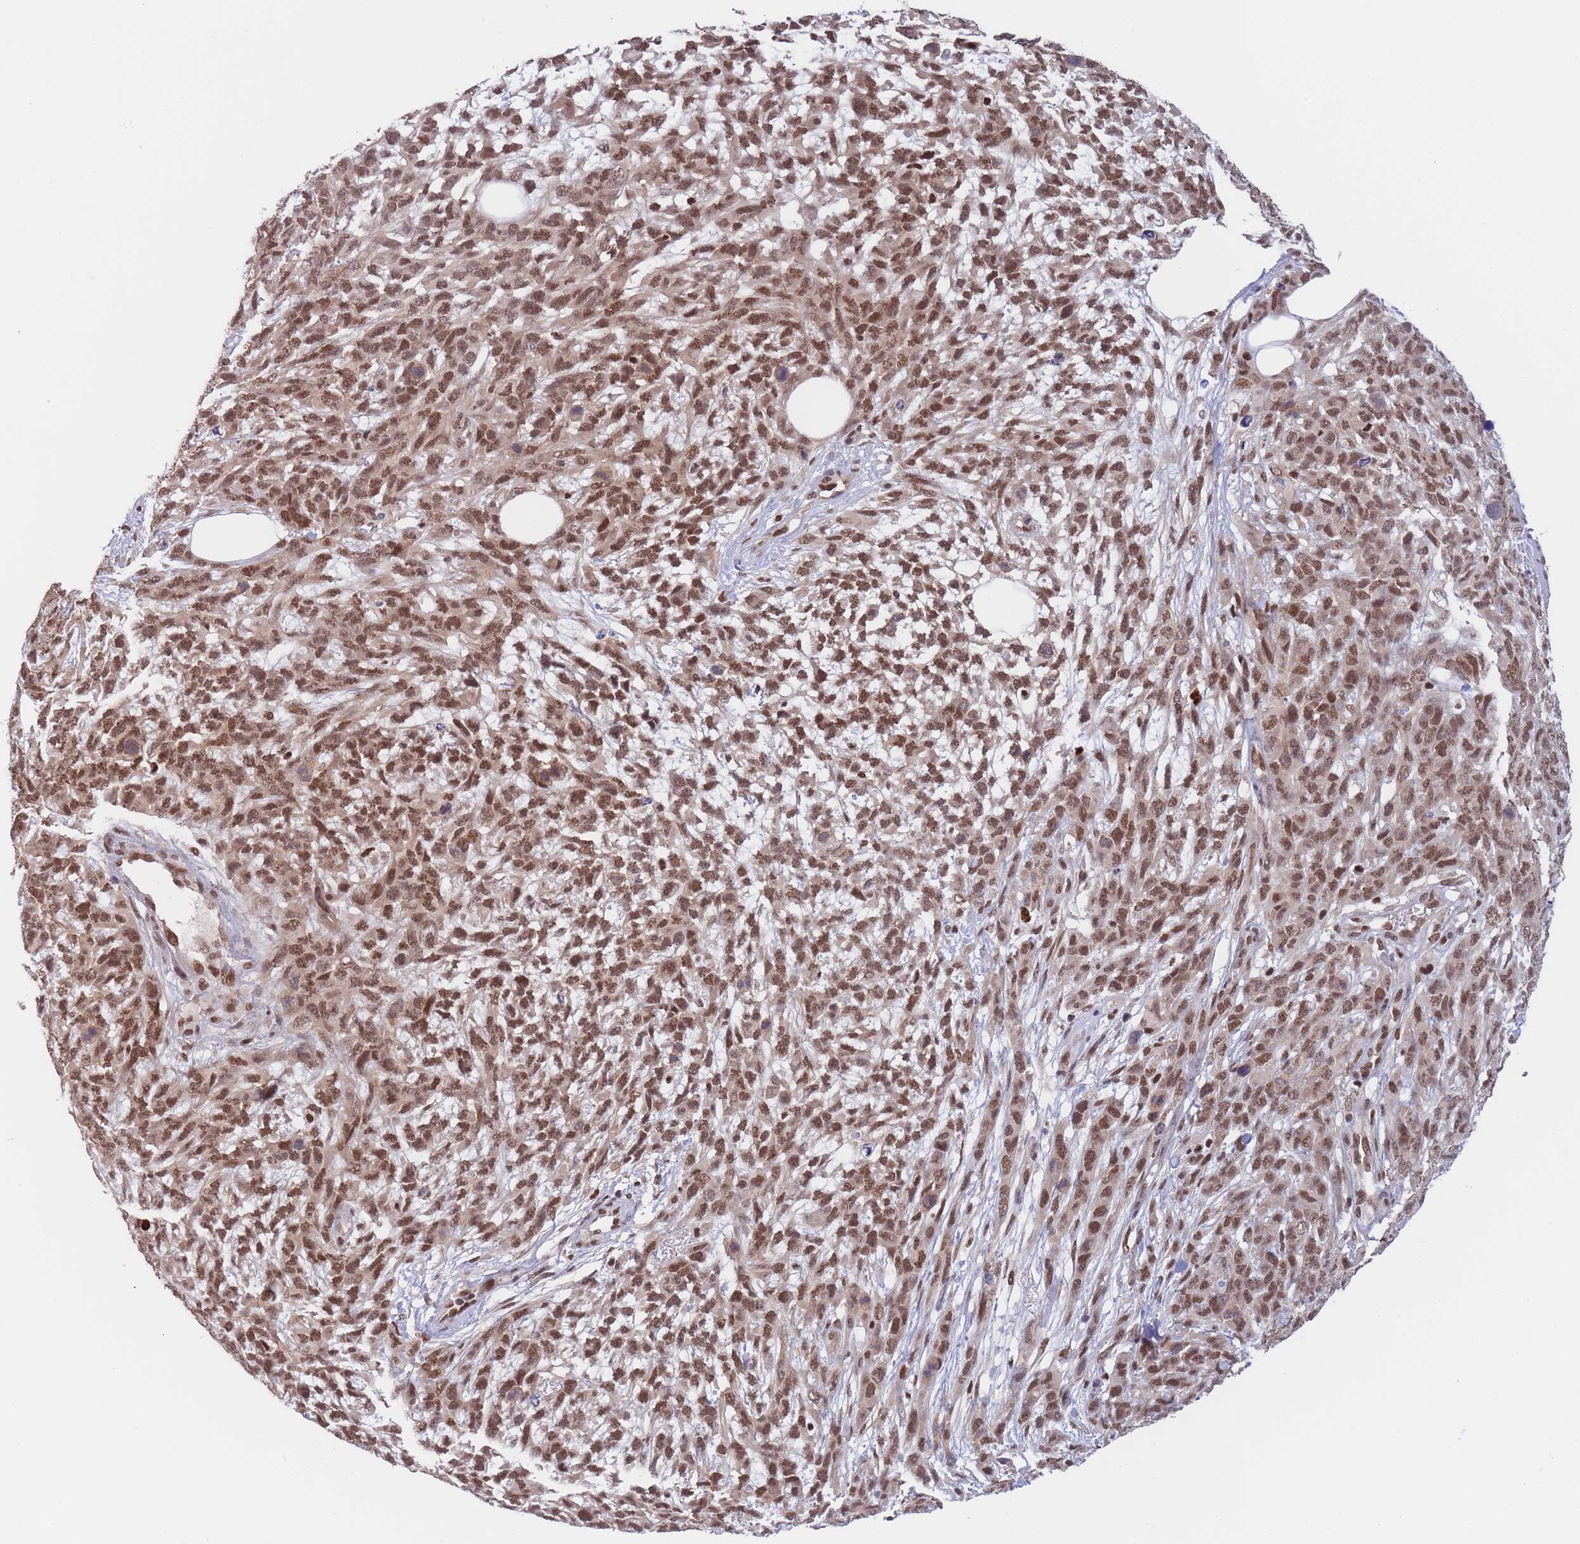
{"staining": {"intensity": "moderate", "quantity": ">75%", "location": "nuclear"}, "tissue": "melanoma", "cell_type": "Tumor cells", "image_type": "cancer", "snomed": [{"axis": "morphology", "description": "Normal morphology"}, {"axis": "morphology", "description": "Malignant melanoma, NOS"}, {"axis": "topography", "description": "Skin"}], "caption": "A photomicrograph showing moderate nuclear expression in approximately >75% of tumor cells in melanoma, as visualized by brown immunohistochemical staining.", "gene": "SMAD9", "patient": {"sex": "female", "age": 72}}